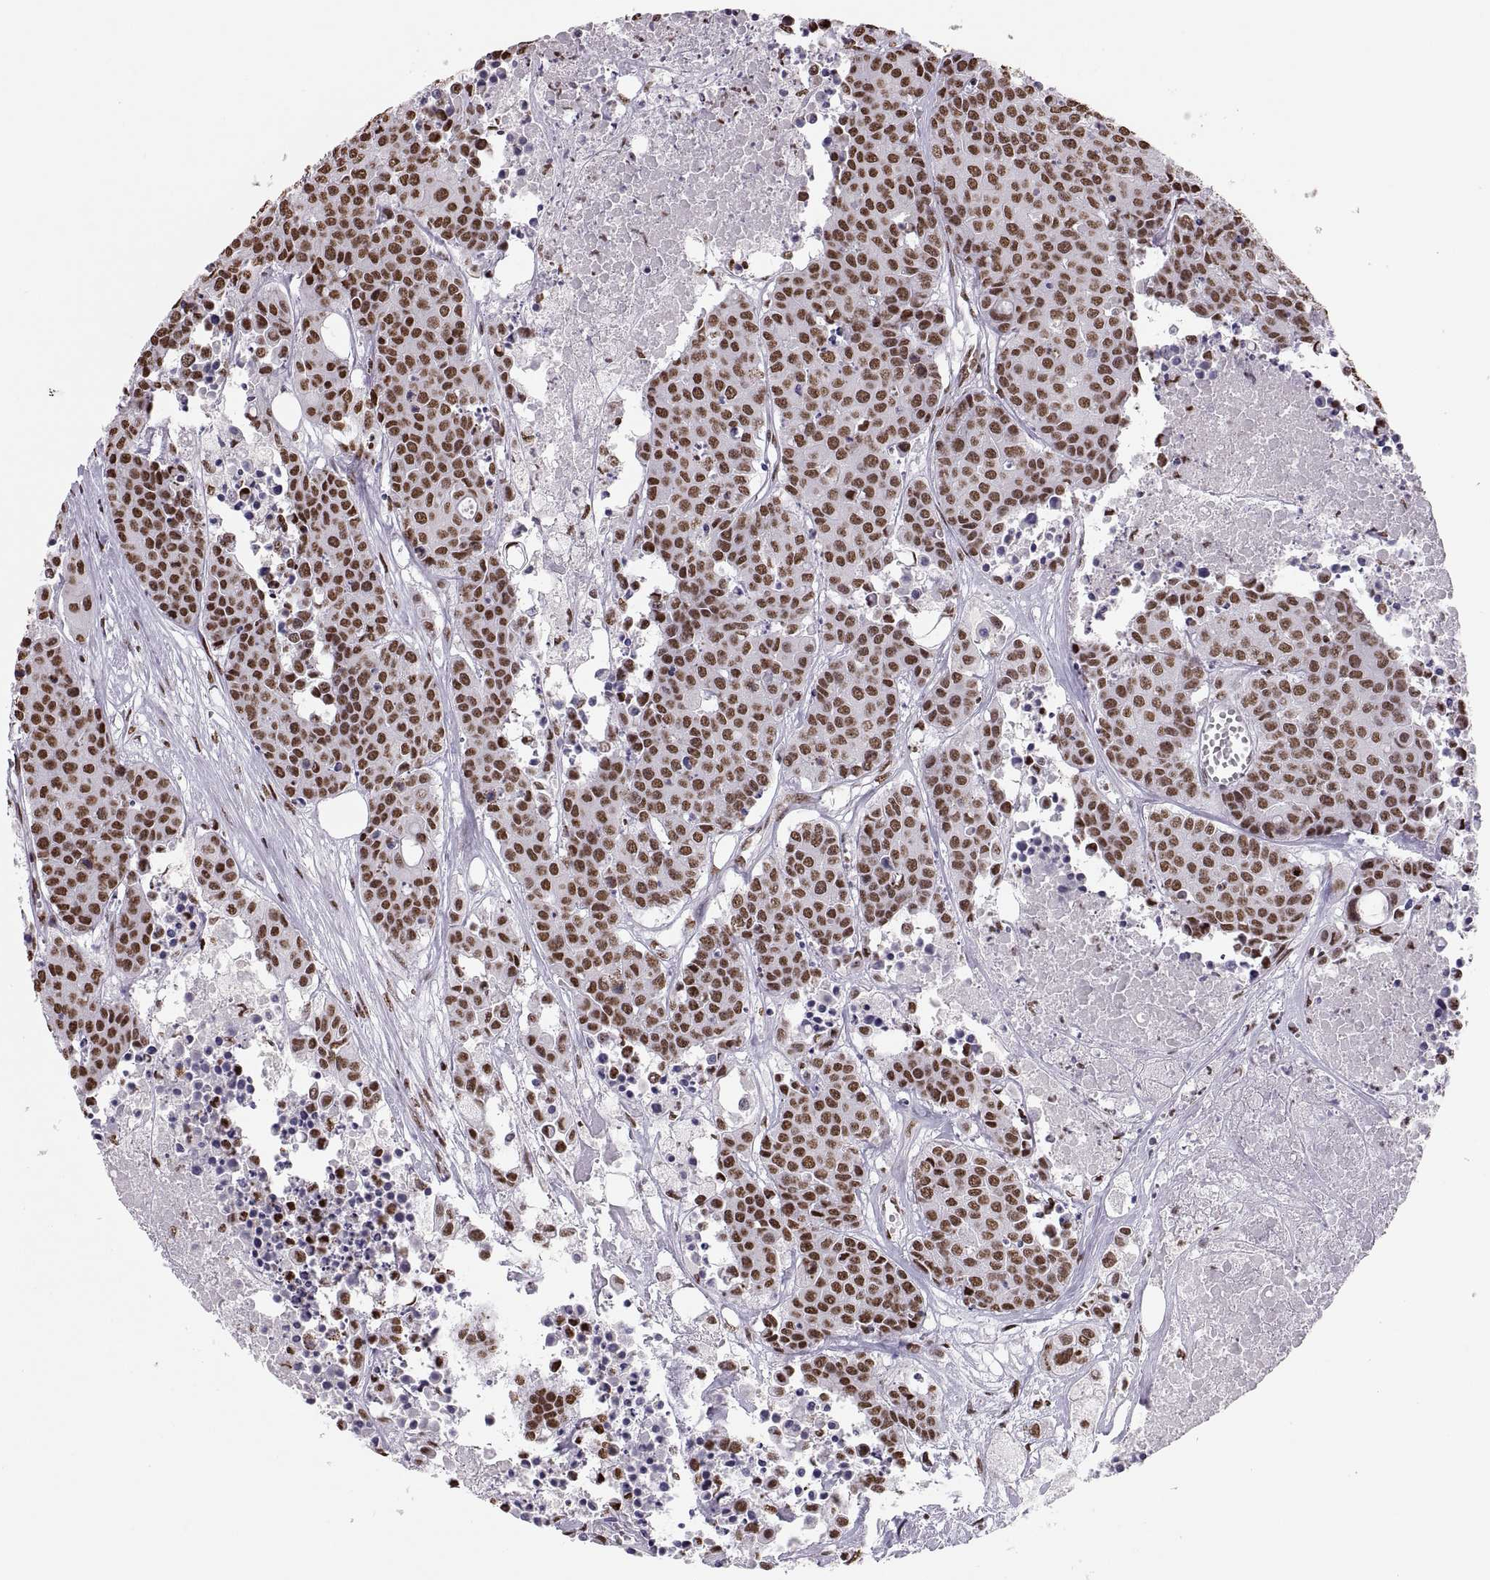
{"staining": {"intensity": "strong", "quantity": "25%-75%", "location": "nuclear"}, "tissue": "carcinoid", "cell_type": "Tumor cells", "image_type": "cancer", "snomed": [{"axis": "morphology", "description": "Carcinoid, malignant, NOS"}, {"axis": "topography", "description": "Colon"}], "caption": "Protein staining demonstrates strong nuclear staining in approximately 25%-75% of tumor cells in carcinoid (malignant).", "gene": "SNAI1", "patient": {"sex": "male", "age": 81}}